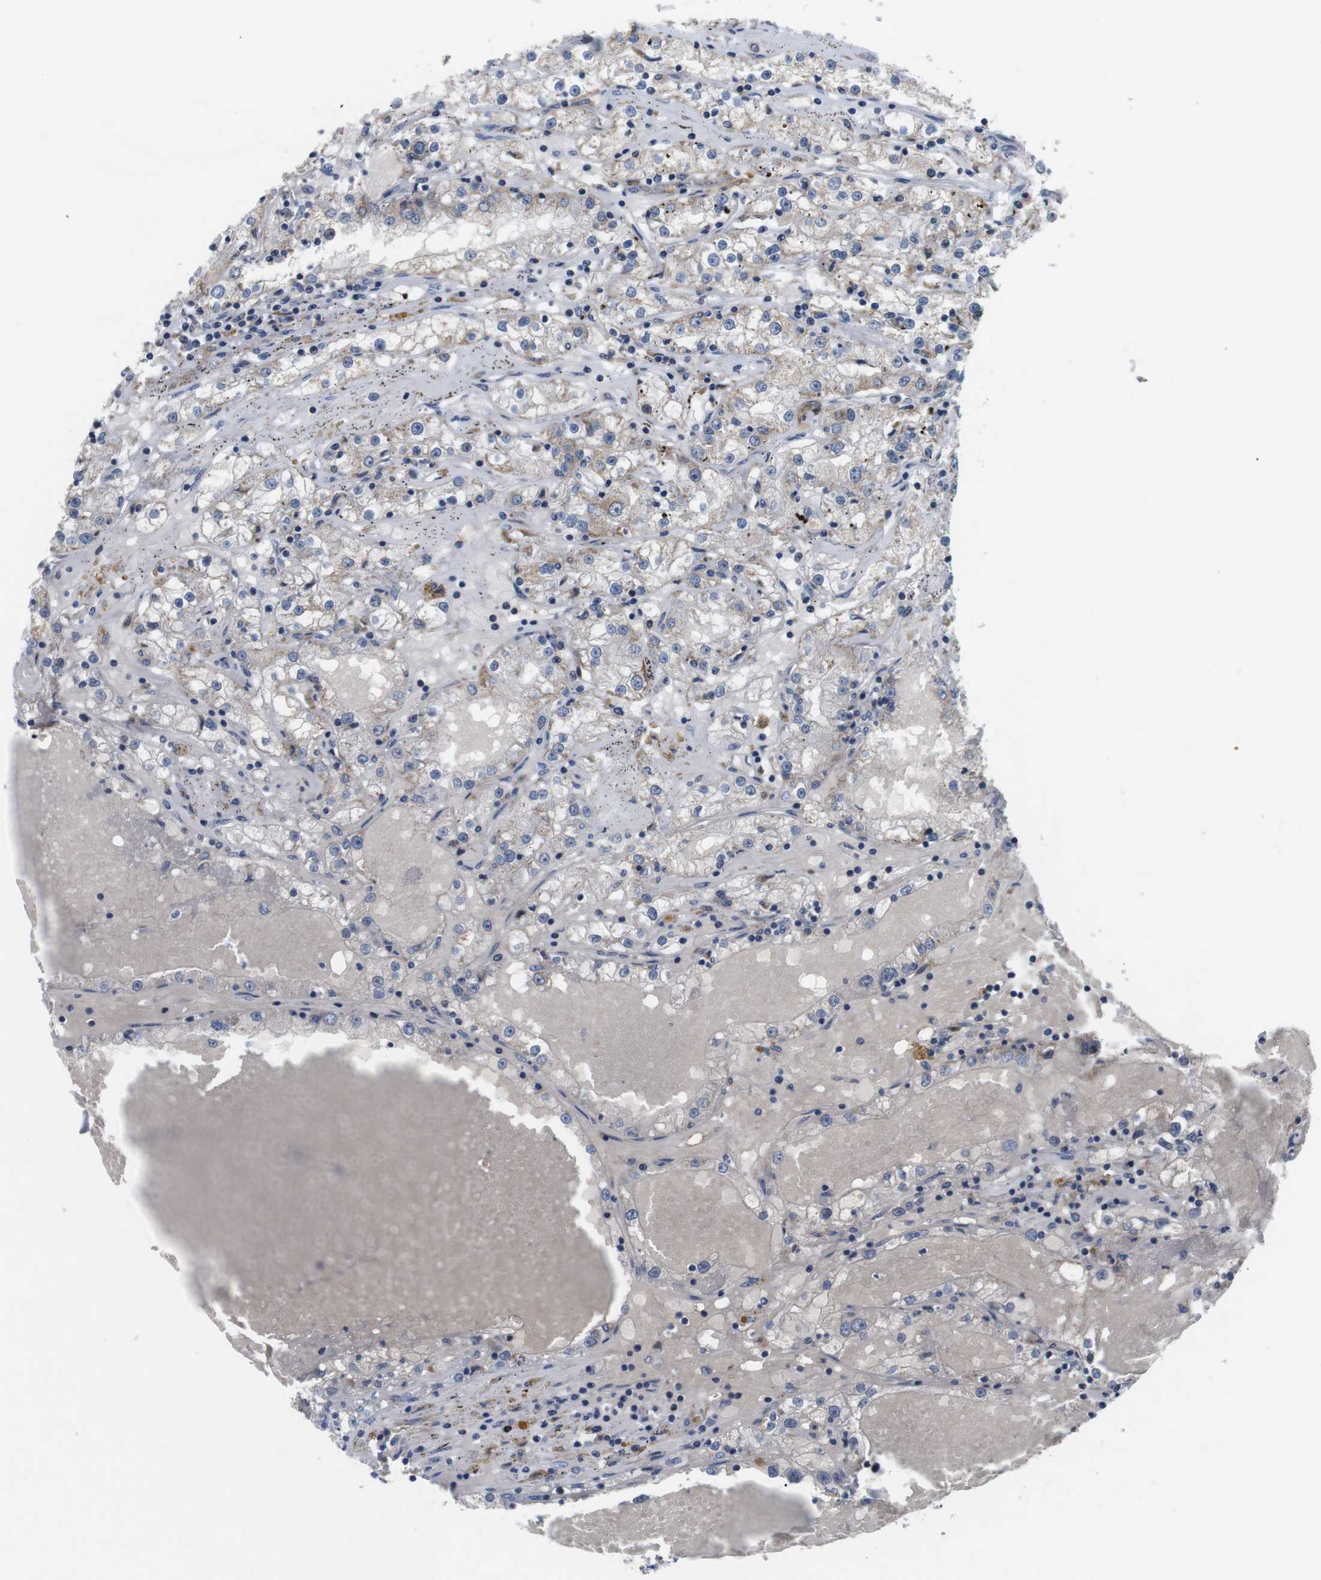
{"staining": {"intensity": "weak", "quantity": ">75%", "location": "cytoplasmic/membranous"}, "tissue": "renal cancer", "cell_type": "Tumor cells", "image_type": "cancer", "snomed": [{"axis": "morphology", "description": "Adenocarcinoma, NOS"}, {"axis": "topography", "description": "Kidney"}], "caption": "DAB (3,3'-diaminobenzidine) immunohistochemical staining of human adenocarcinoma (renal) demonstrates weak cytoplasmic/membranous protein staining in about >75% of tumor cells.", "gene": "F2RL1", "patient": {"sex": "male", "age": 56}}